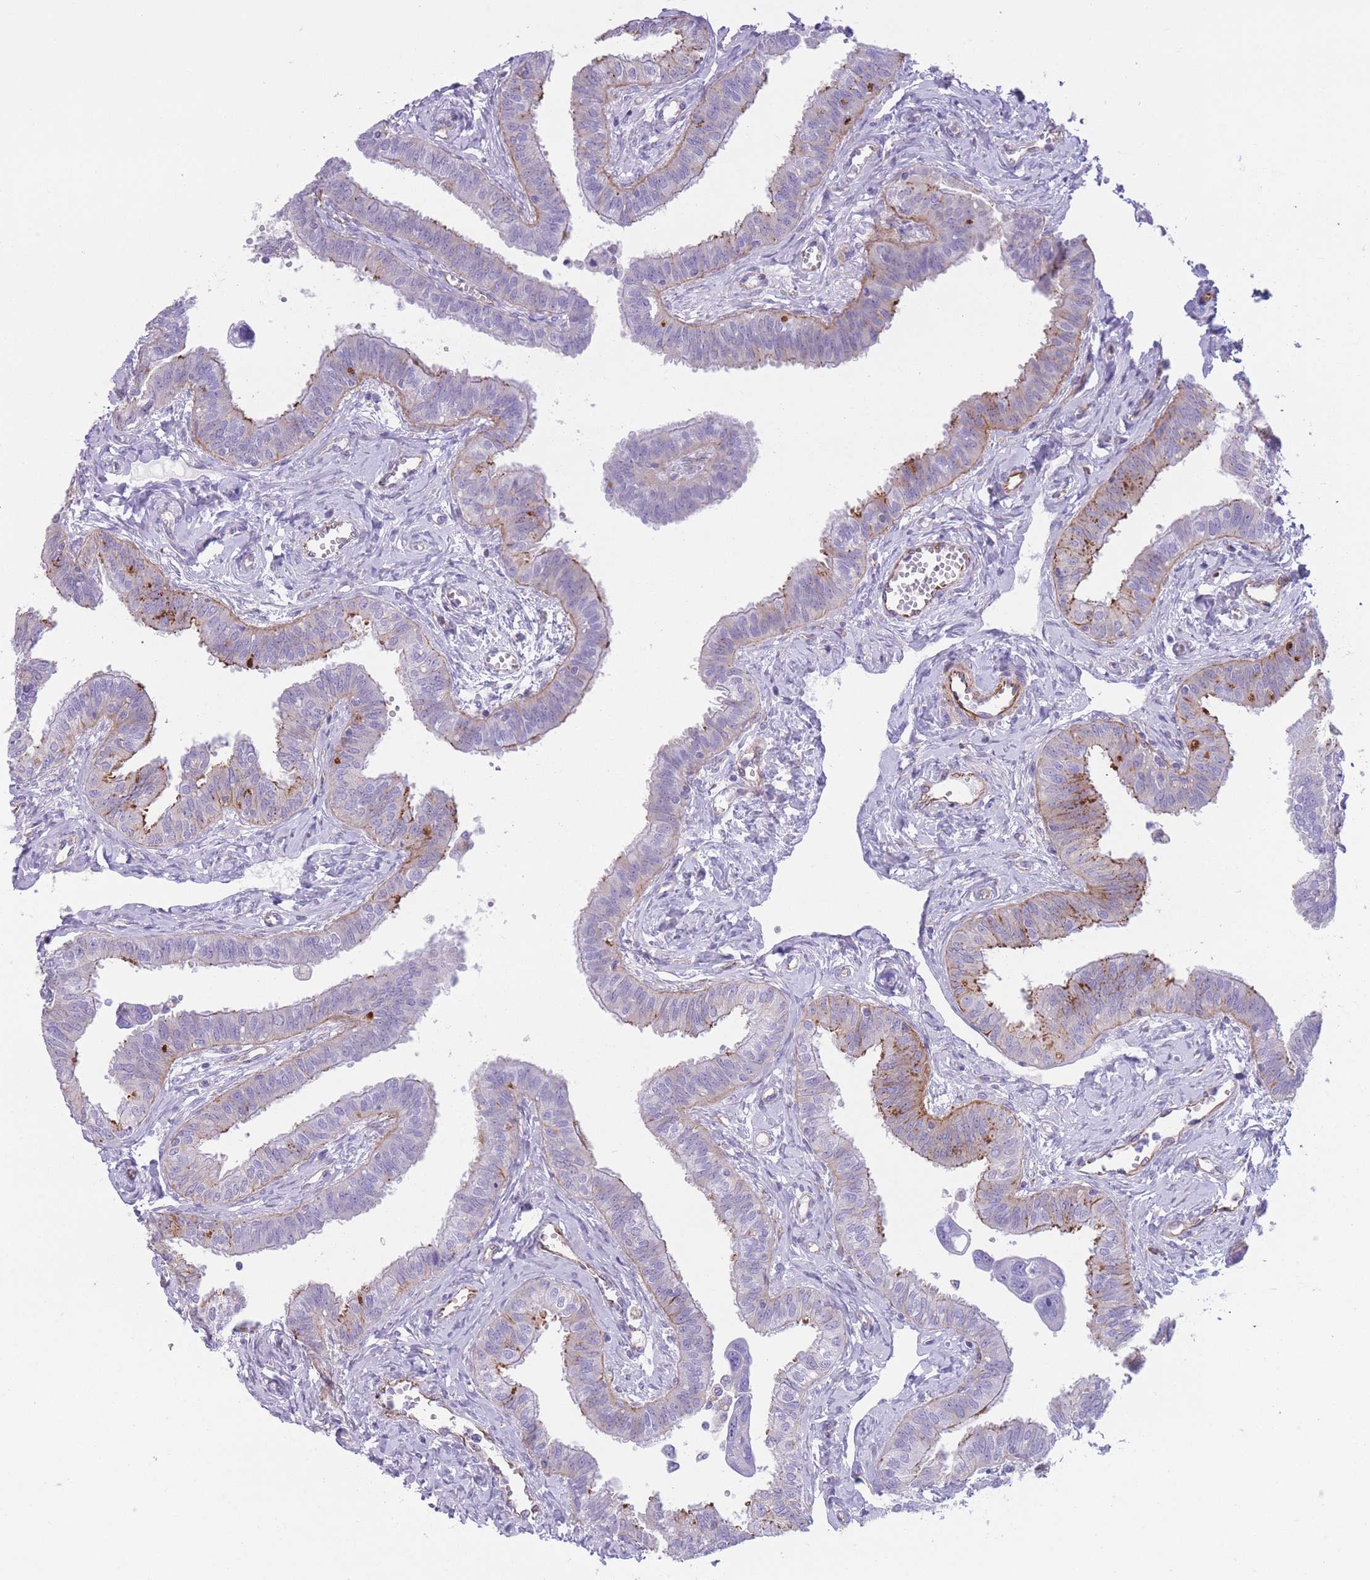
{"staining": {"intensity": "moderate", "quantity": "<25%", "location": "cytoplasmic/membranous"}, "tissue": "fallopian tube", "cell_type": "Glandular cells", "image_type": "normal", "snomed": [{"axis": "morphology", "description": "Normal tissue, NOS"}, {"axis": "morphology", "description": "Carcinoma, NOS"}, {"axis": "topography", "description": "Fallopian tube"}, {"axis": "topography", "description": "Ovary"}], "caption": "Immunohistochemistry image of unremarkable human fallopian tube stained for a protein (brown), which reveals low levels of moderate cytoplasmic/membranous staining in about <25% of glandular cells.", "gene": "ATP5MF", "patient": {"sex": "female", "age": 59}}